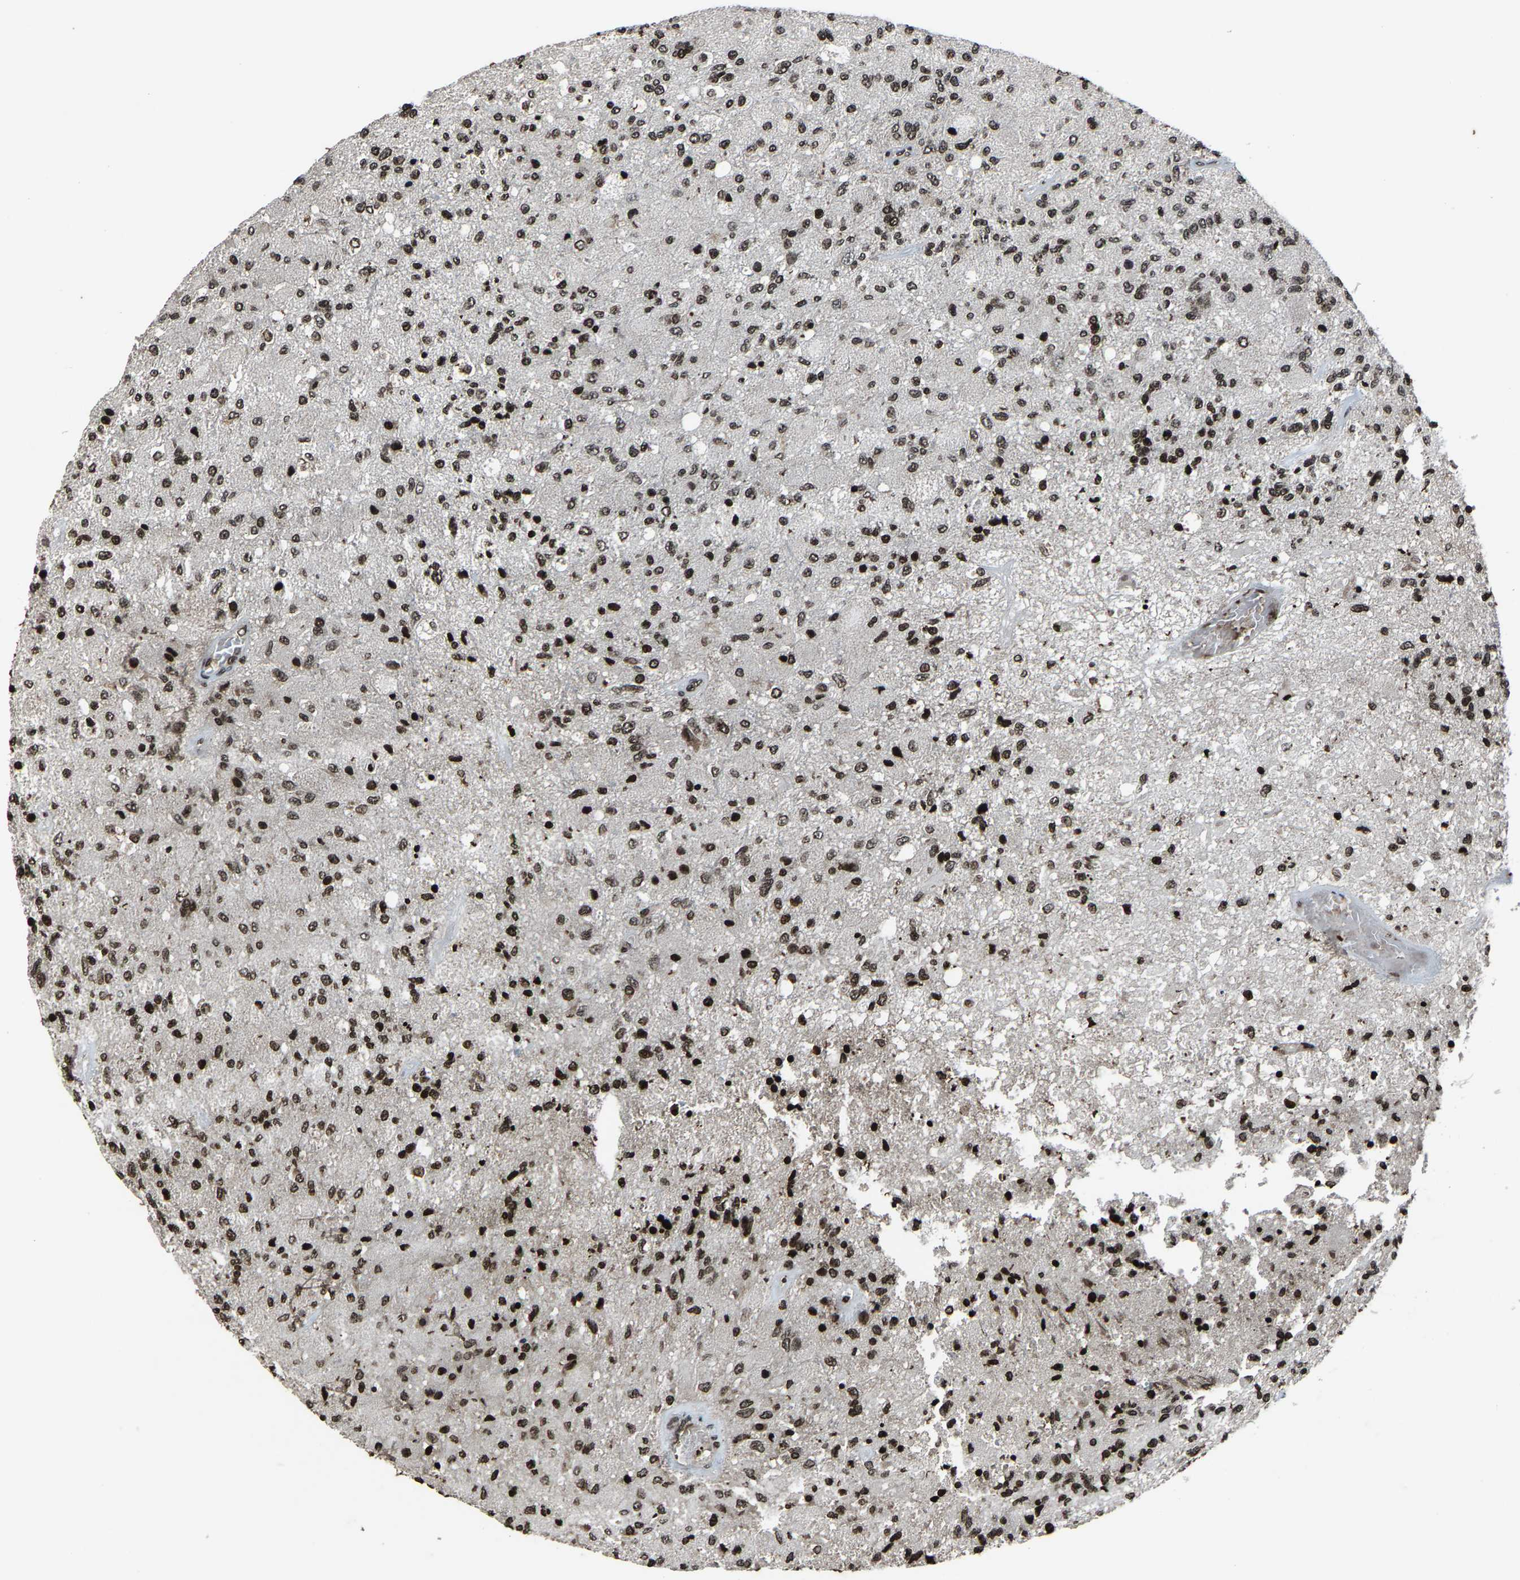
{"staining": {"intensity": "moderate", "quantity": ">75%", "location": "nuclear"}, "tissue": "glioma", "cell_type": "Tumor cells", "image_type": "cancer", "snomed": [{"axis": "morphology", "description": "Normal tissue, NOS"}, {"axis": "morphology", "description": "Glioma, malignant, High grade"}, {"axis": "topography", "description": "Cerebral cortex"}], "caption": "A medium amount of moderate nuclear staining is appreciated in about >75% of tumor cells in high-grade glioma (malignant) tissue.", "gene": "H4C1", "patient": {"sex": "male", "age": 77}}